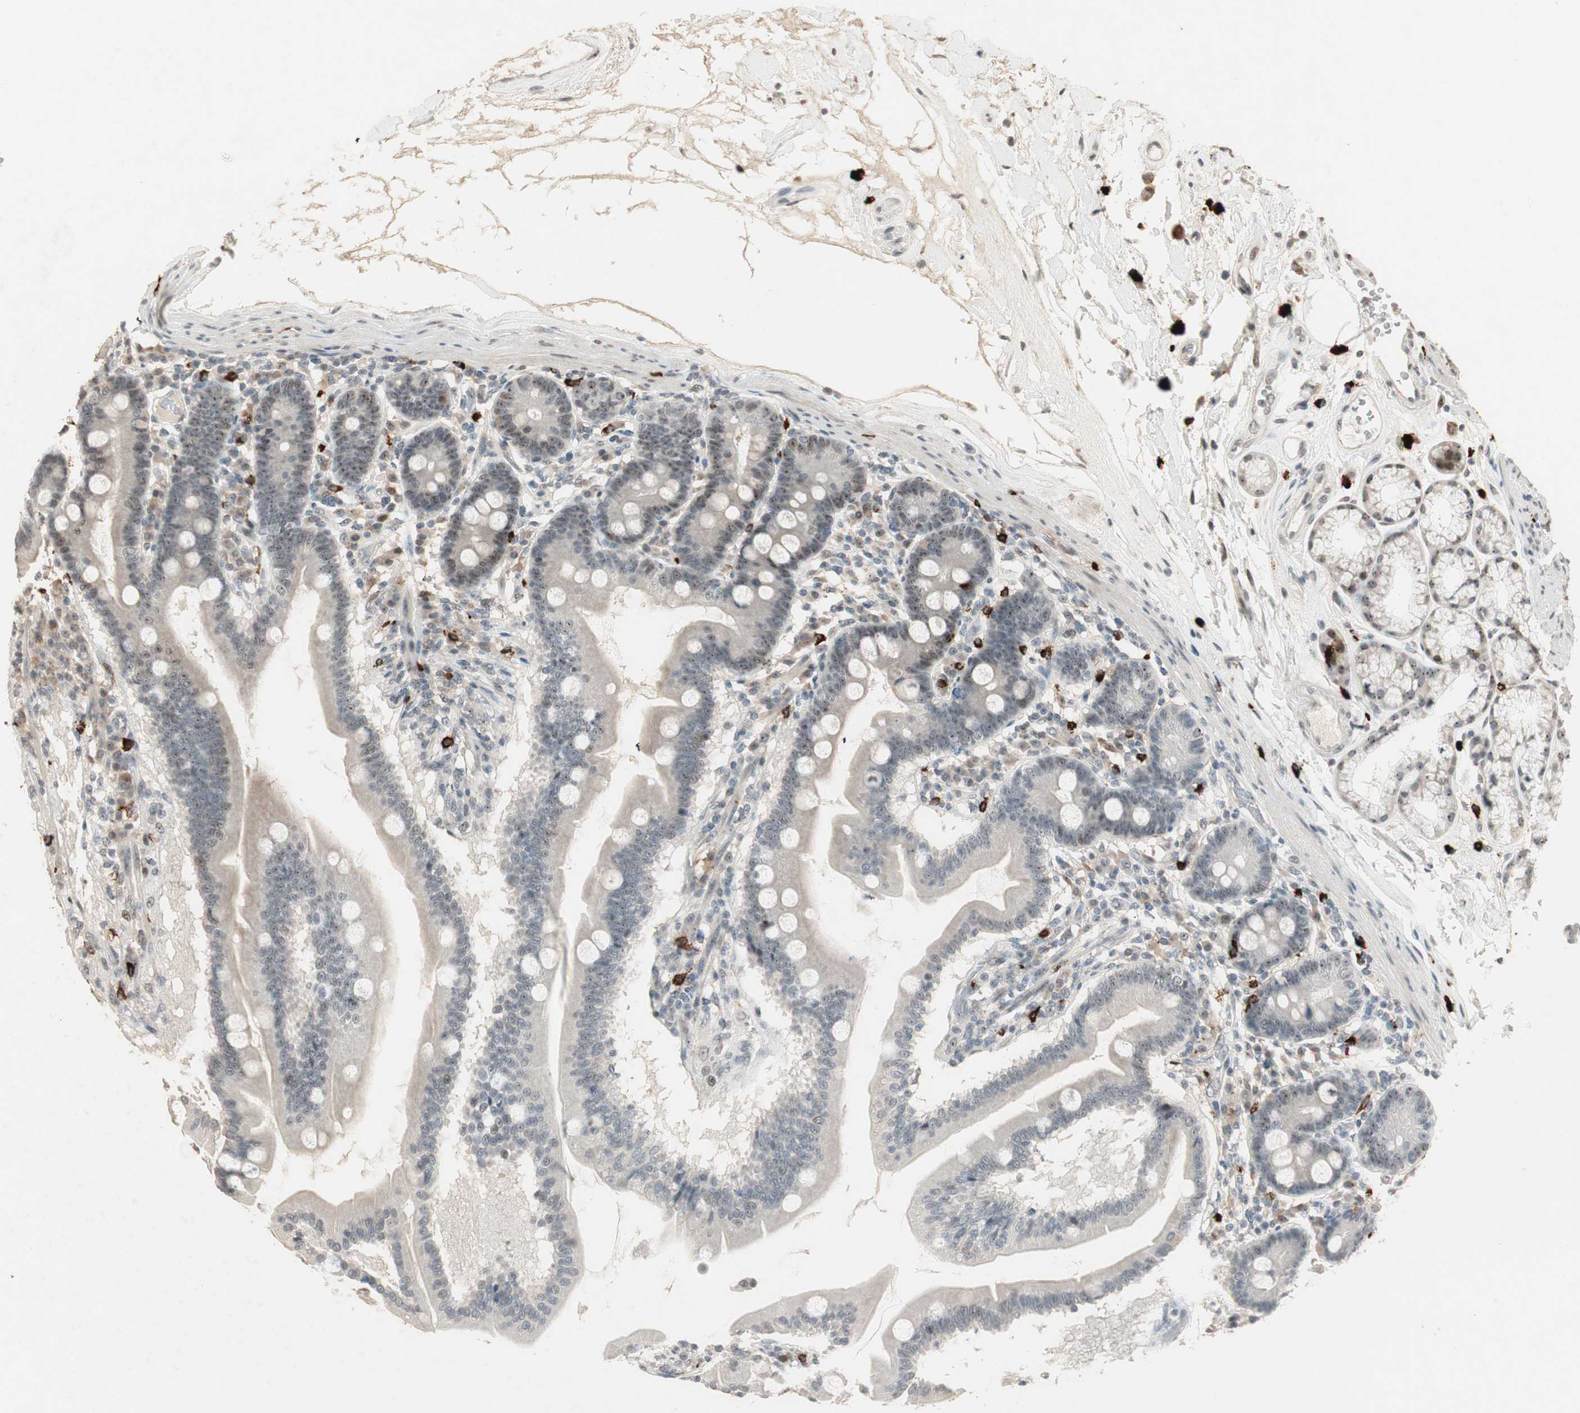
{"staining": {"intensity": "strong", "quantity": ">75%", "location": "cytoplasmic/membranous,nuclear"}, "tissue": "duodenum", "cell_type": "Glandular cells", "image_type": "normal", "snomed": [{"axis": "morphology", "description": "Normal tissue, NOS"}, {"axis": "topography", "description": "Duodenum"}], "caption": "Immunohistochemistry (IHC) of benign duodenum demonstrates high levels of strong cytoplasmic/membranous,nuclear positivity in about >75% of glandular cells.", "gene": "ETV4", "patient": {"sex": "female", "age": 64}}